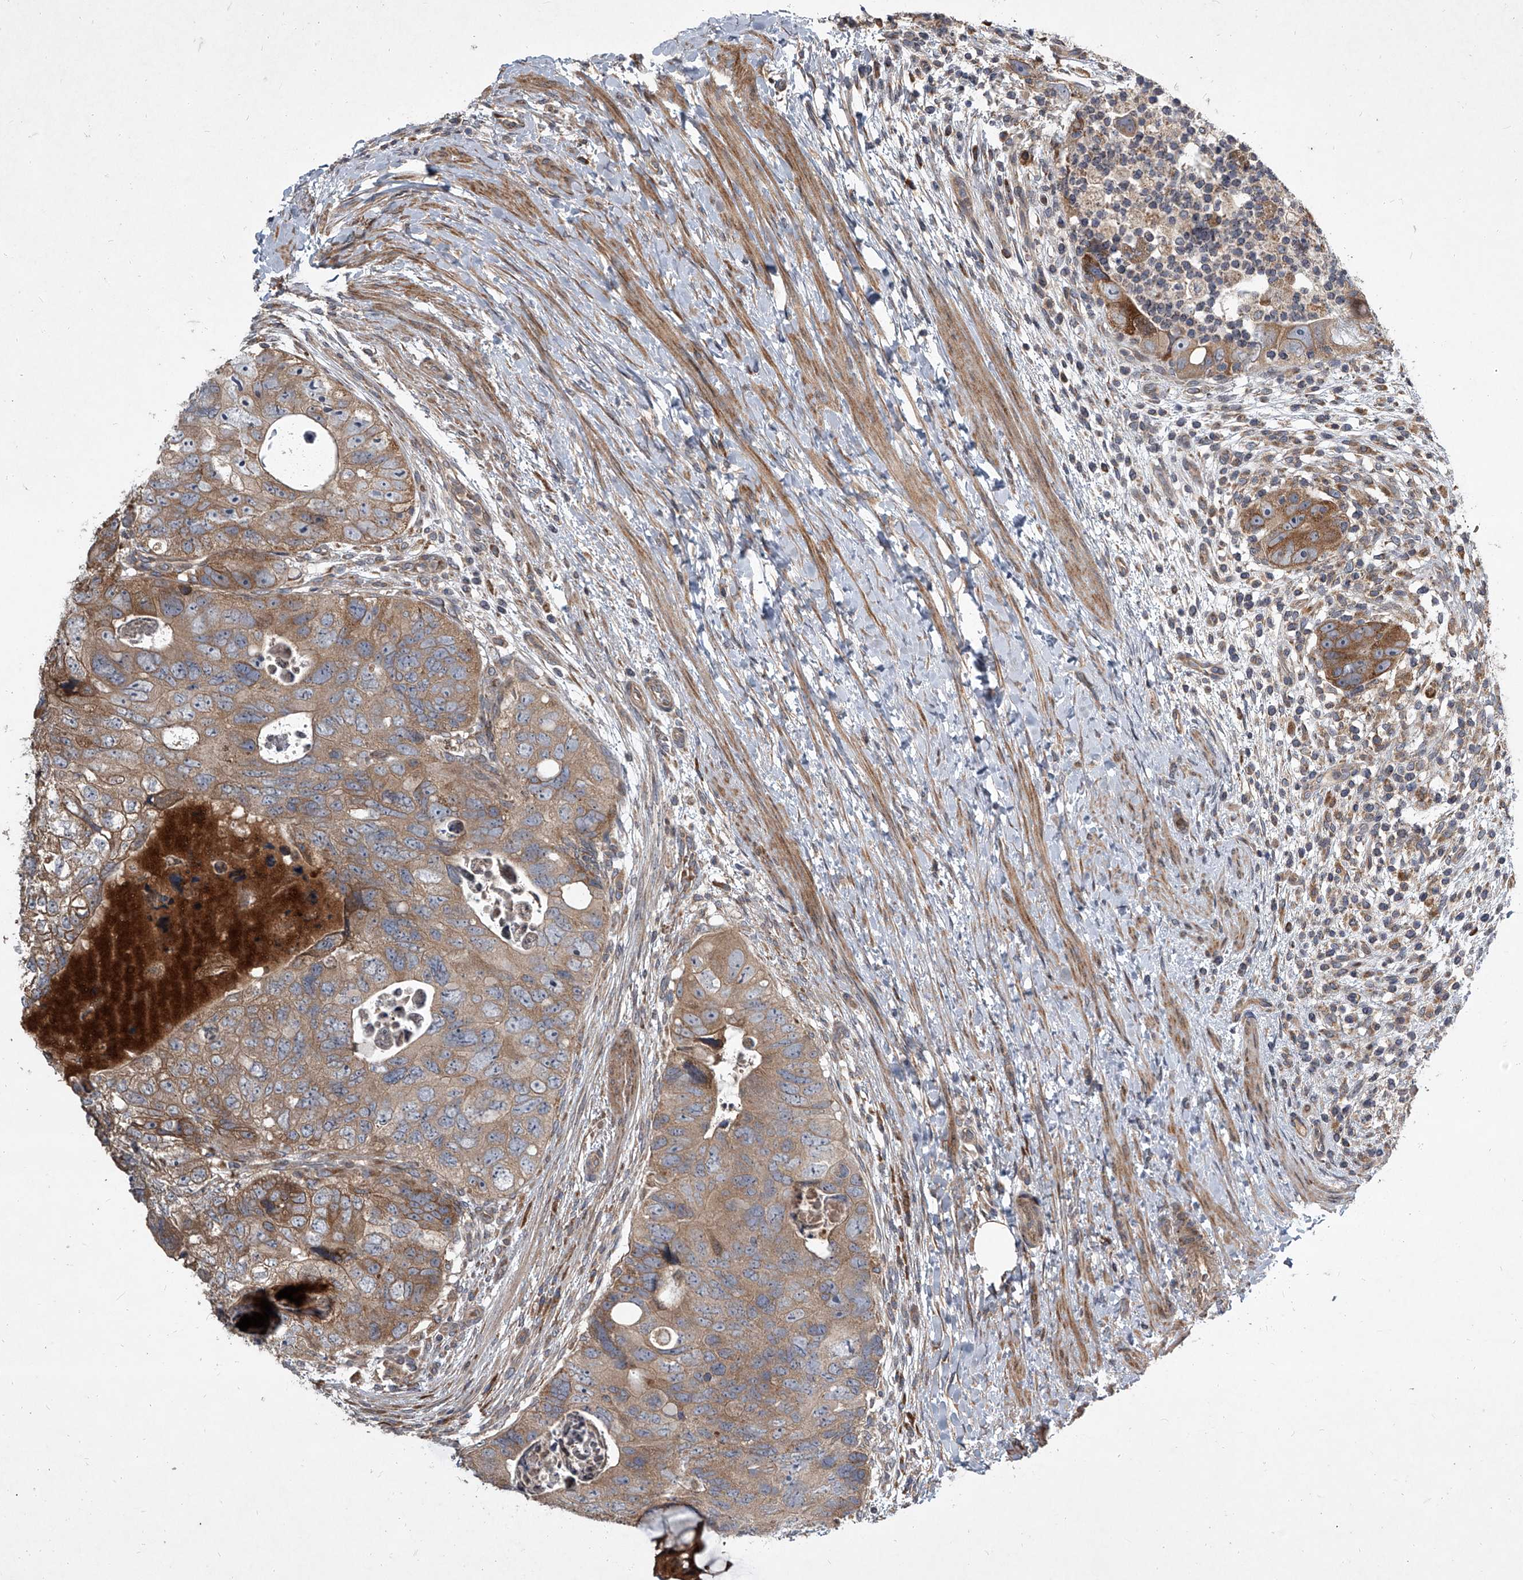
{"staining": {"intensity": "moderate", "quantity": ">75%", "location": "cytoplasmic/membranous"}, "tissue": "colorectal cancer", "cell_type": "Tumor cells", "image_type": "cancer", "snomed": [{"axis": "morphology", "description": "Adenocarcinoma, NOS"}, {"axis": "topography", "description": "Rectum"}], "caption": "Immunohistochemistry micrograph of neoplastic tissue: colorectal adenocarcinoma stained using immunohistochemistry exhibits medium levels of moderate protein expression localized specifically in the cytoplasmic/membranous of tumor cells, appearing as a cytoplasmic/membranous brown color.", "gene": "EVA1C", "patient": {"sex": "male", "age": 59}}